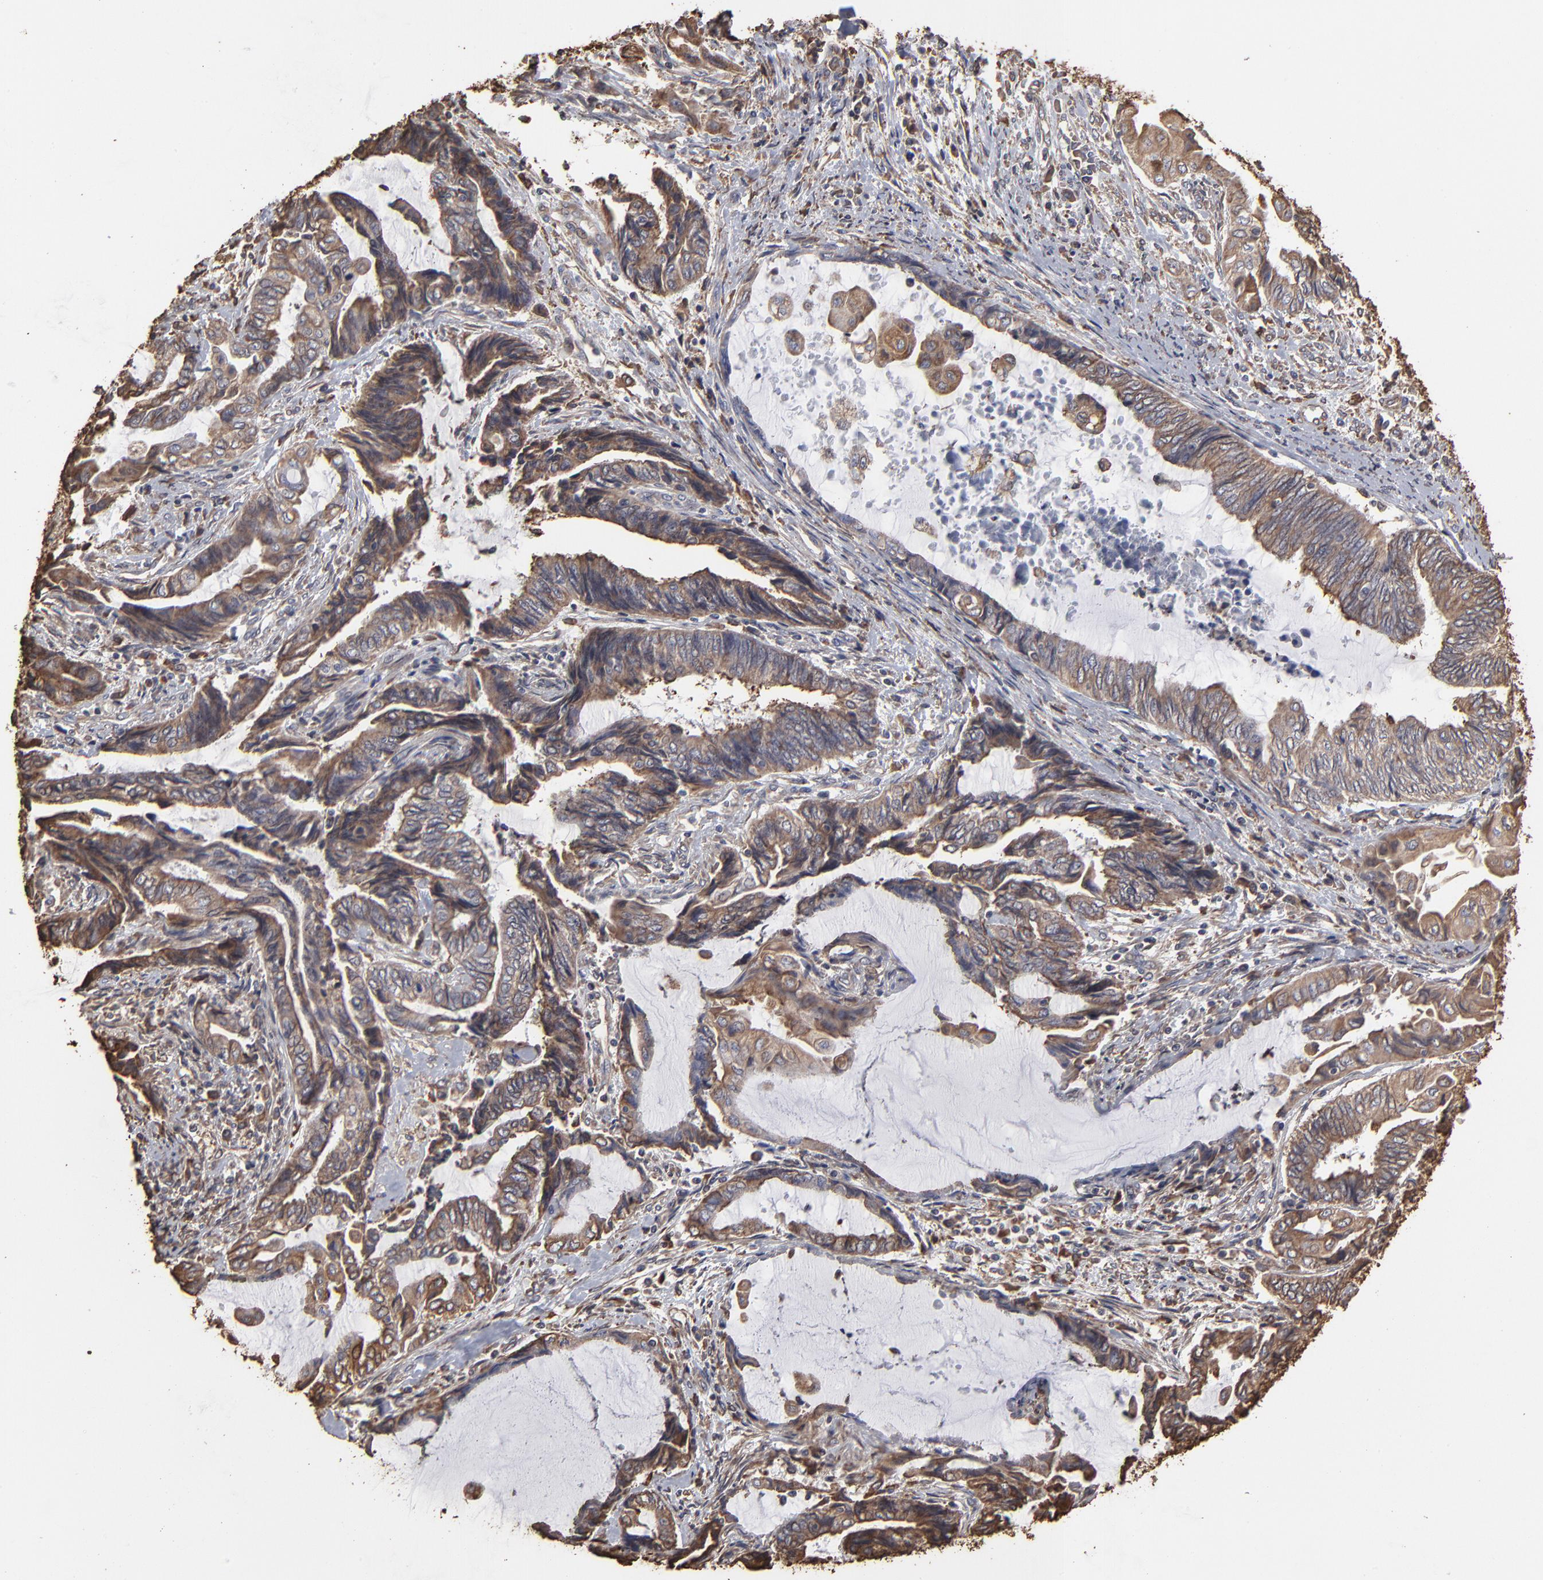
{"staining": {"intensity": "weak", "quantity": ">75%", "location": "cytoplasmic/membranous"}, "tissue": "endometrial cancer", "cell_type": "Tumor cells", "image_type": "cancer", "snomed": [{"axis": "morphology", "description": "Adenocarcinoma, NOS"}, {"axis": "topography", "description": "Uterus"}, {"axis": "topography", "description": "Endometrium"}], "caption": "Weak cytoplasmic/membranous expression is present in approximately >75% of tumor cells in adenocarcinoma (endometrial).", "gene": "PDIA3", "patient": {"sex": "female", "age": 70}}